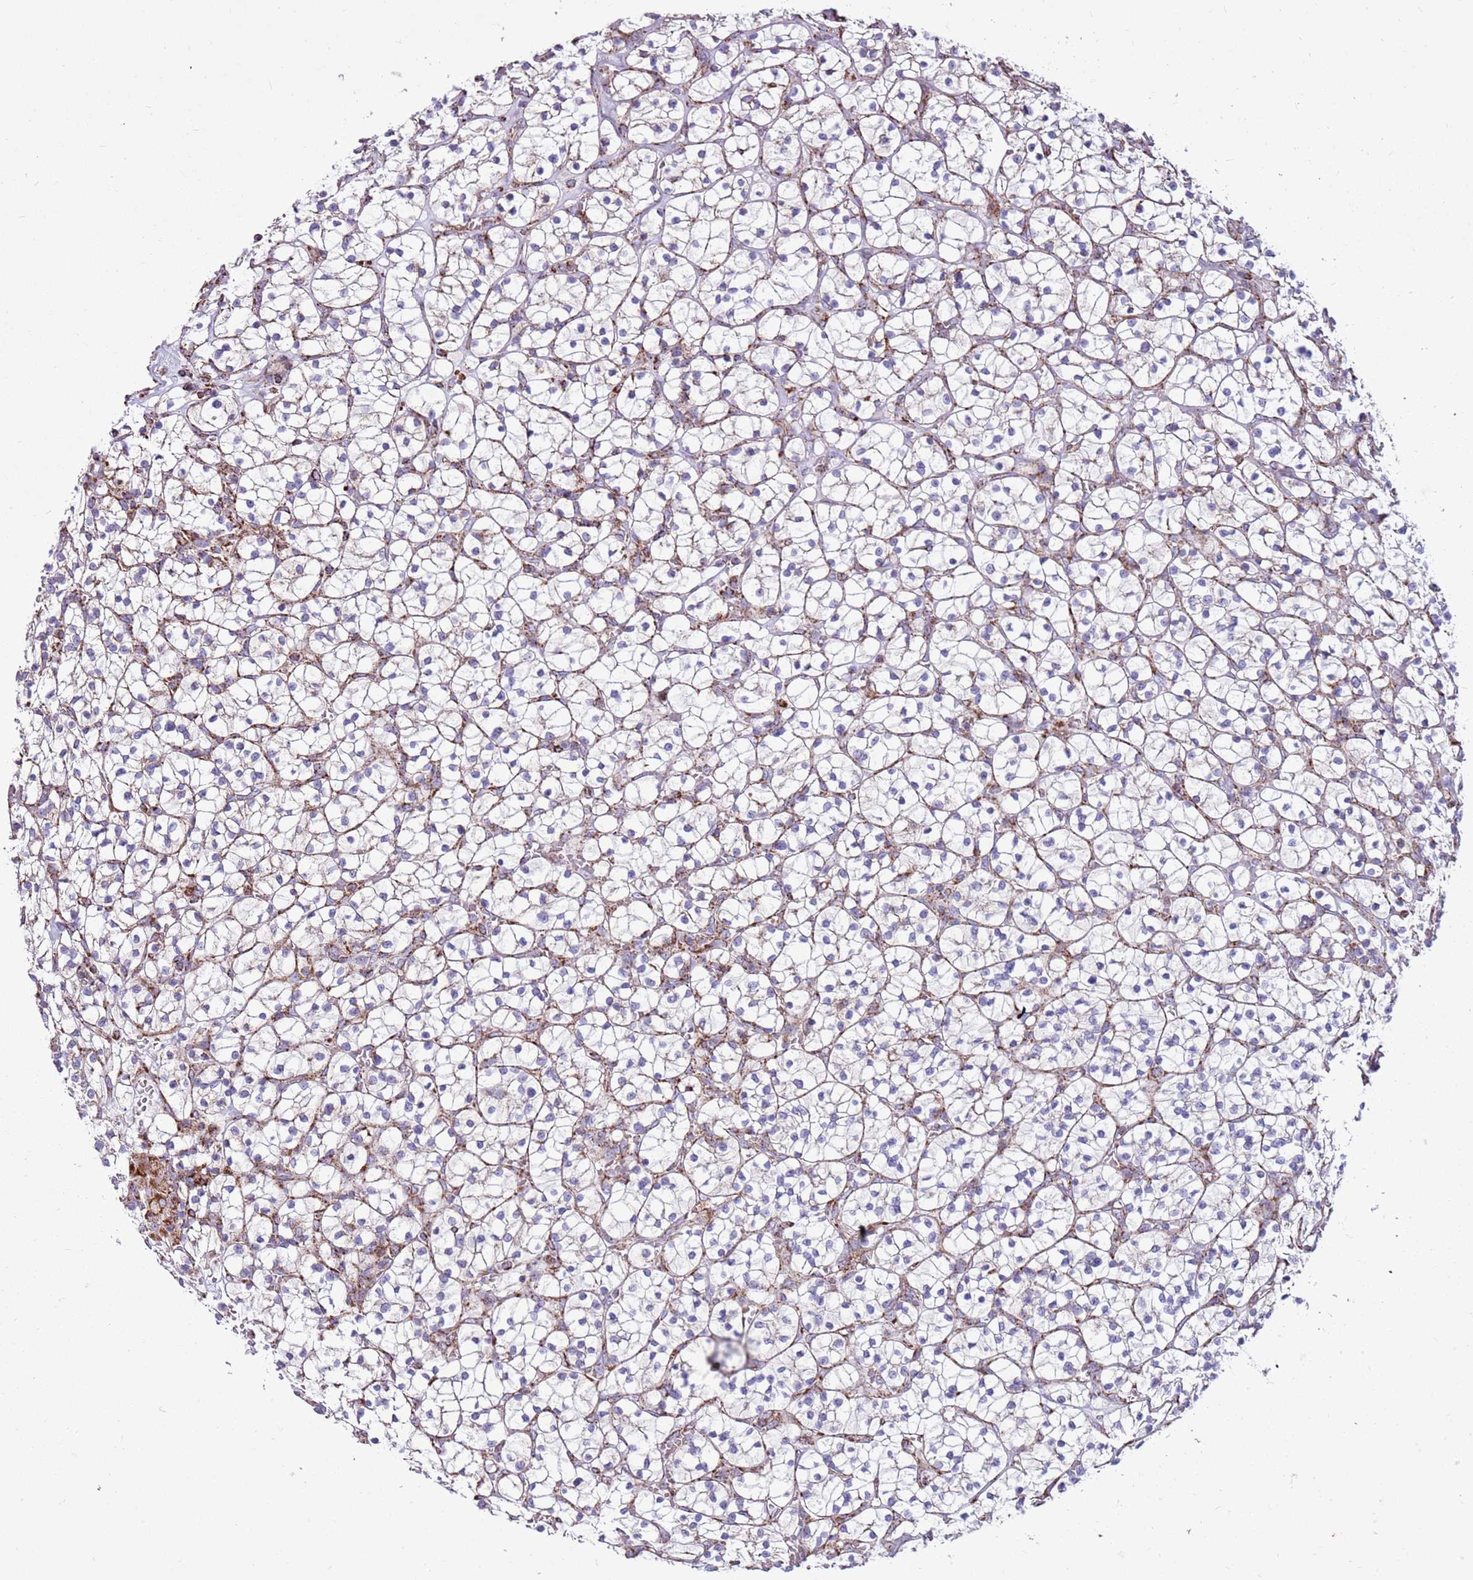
{"staining": {"intensity": "negative", "quantity": "none", "location": "none"}, "tissue": "renal cancer", "cell_type": "Tumor cells", "image_type": "cancer", "snomed": [{"axis": "morphology", "description": "Adenocarcinoma, NOS"}, {"axis": "topography", "description": "Kidney"}], "caption": "Immunohistochemistry image of renal cancer stained for a protein (brown), which displays no expression in tumor cells.", "gene": "HECTD4", "patient": {"sex": "female", "age": 64}}